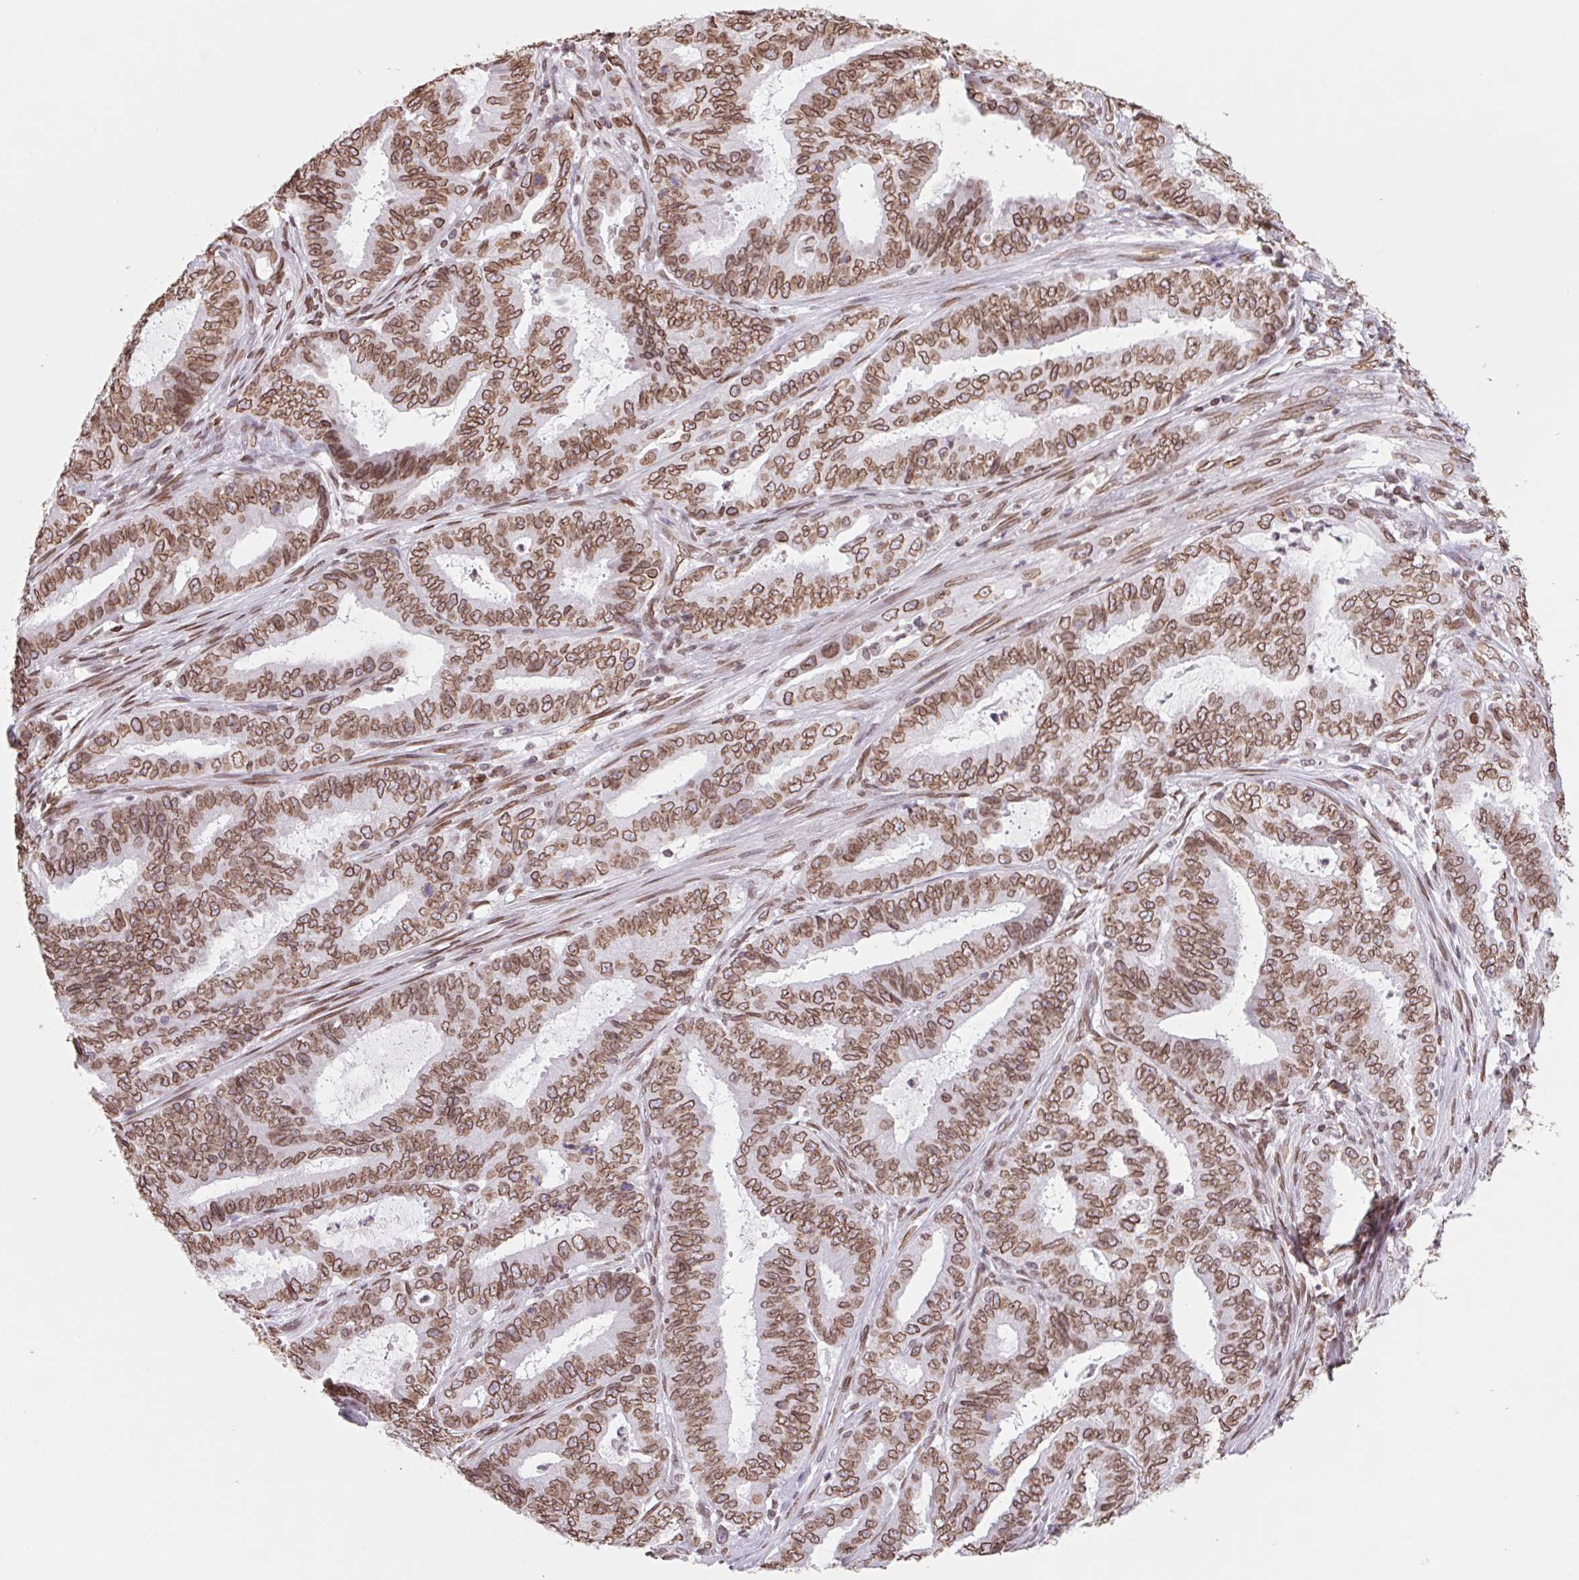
{"staining": {"intensity": "strong", "quantity": ">75%", "location": "cytoplasmic/membranous,nuclear"}, "tissue": "endometrial cancer", "cell_type": "Tumor cells", "image_type": "cancer", "snomed": [{"axis": "morphology", "description": "Adenocarcinoma, NOS"}, {"axis": "topography", "description": "Endometrium"}], "caption": "This is an image of IHC staining of adenocarcinoma (endometrial), which shows strong staining in the cytoplasmic/membranous and nuclear of tumor cells.", "gene": "LMNB2", "patient": {"sex": "female", "age": 51}}